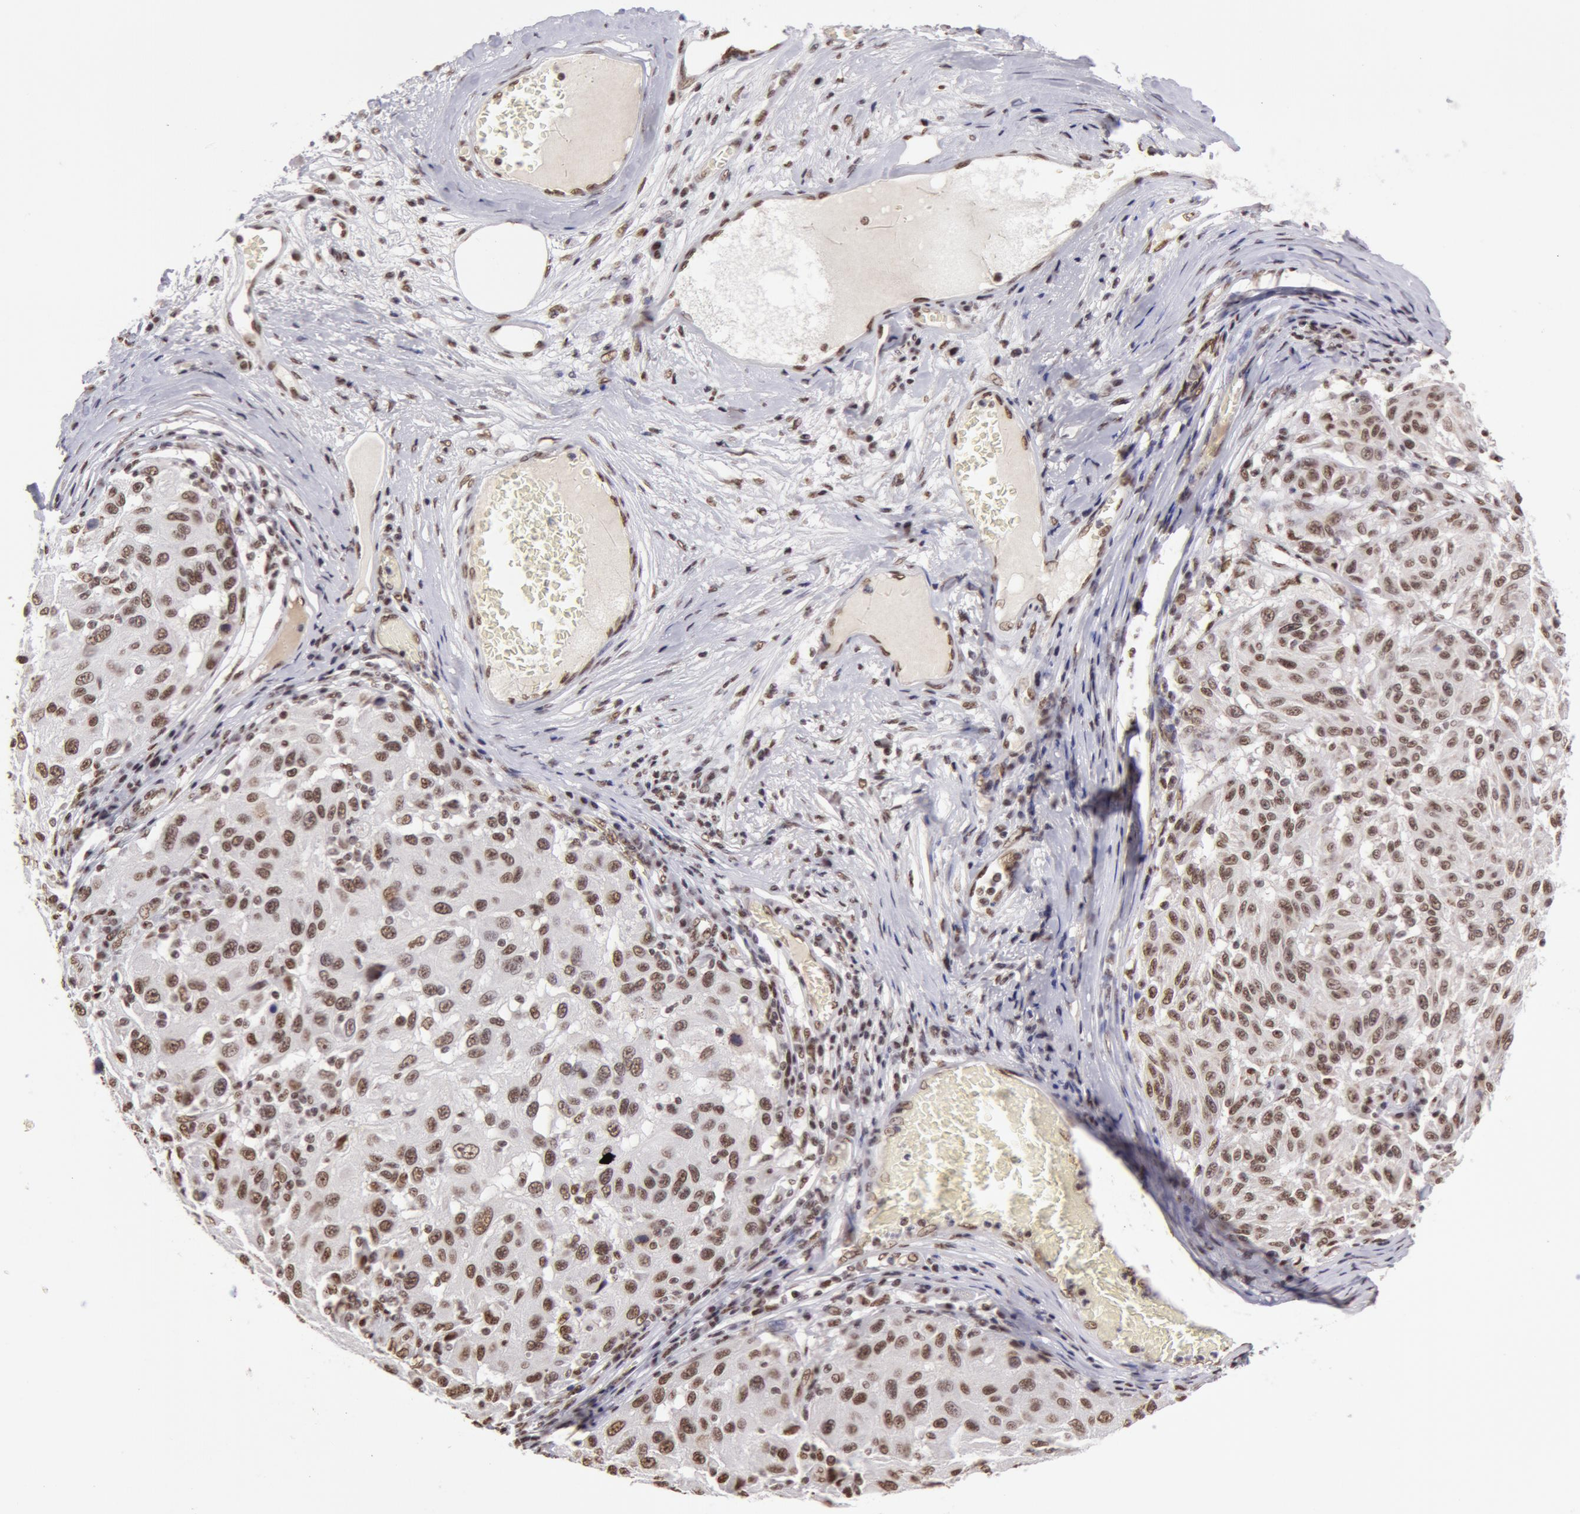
{"staining": {"intensity": "weak", "quantity": ">75%", "location": "cytoplasmic/membranous,nuclear"}, "tissue": "melanoma", "cell_type": "Tumor cells", "image_type": "cancer", "snomed": [{"axis": "morphology", "description": "Malignant melanoma, NOS"}, {"axis": "topography", "description": "Skin"}], "caption": "Immunohistochemical staining of human melanoma demonstrates low levels of weak cytoplasmic/membranous and nuclear positivity in approximately >75% of tumor cells.", "gene": "VRTN", "patient": {"sex": "female", "age": 77}}